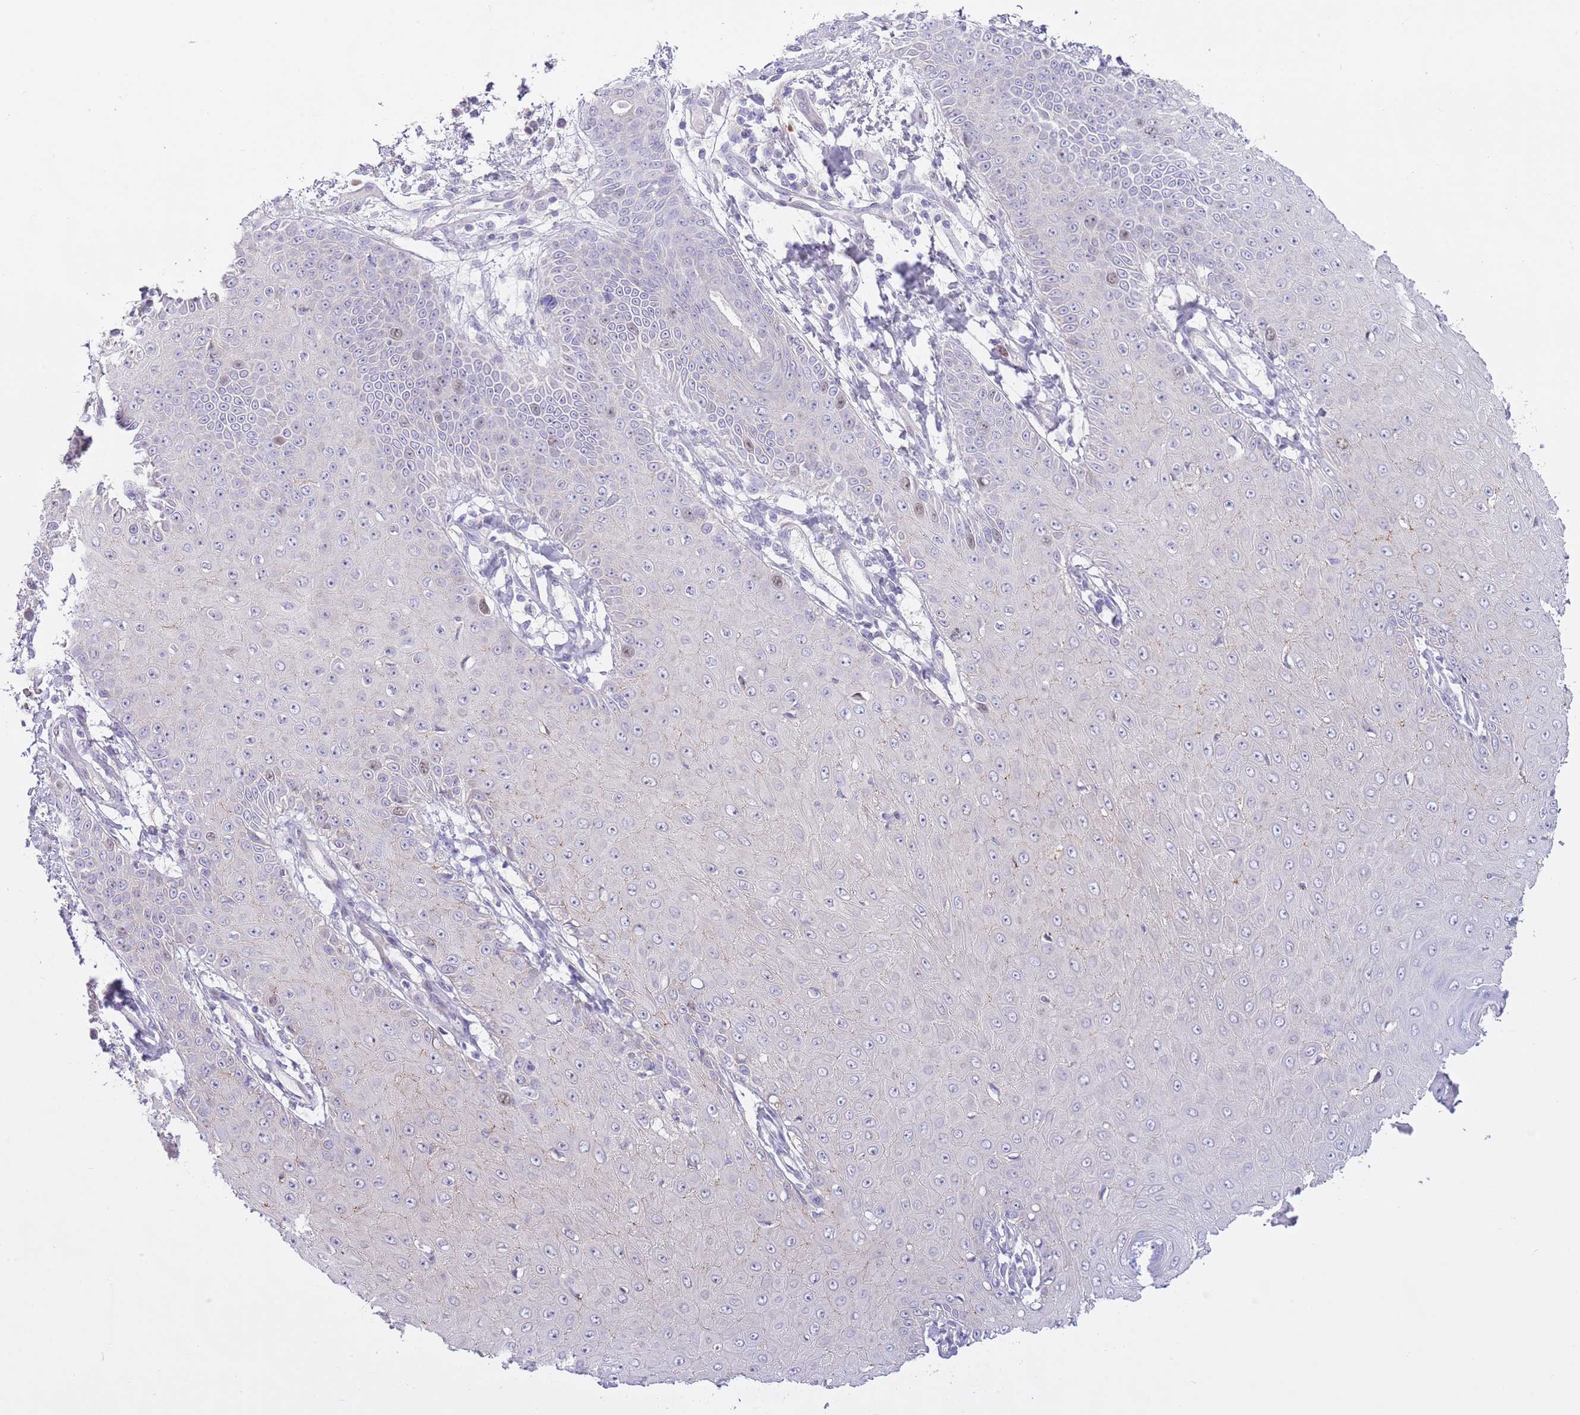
{"staining": {"intensity": "negative", "quantity": "none", "location": "none"}, "tissue": "skin cancer", "cell_type": "Tumor cells", "image_type": "cancer", "snomed": [{"axis": "morphology", "description": "Squamous cell carcinoma, NOS"}, {"axis": "topography", "description": "Skin"}], "caption": "A histopathology image of human squamous cell carcinoma (skin) is negative for staining in tumor cells.", "gene": "FBRSL1", "patient": {"sex": "male", "age": 70}}